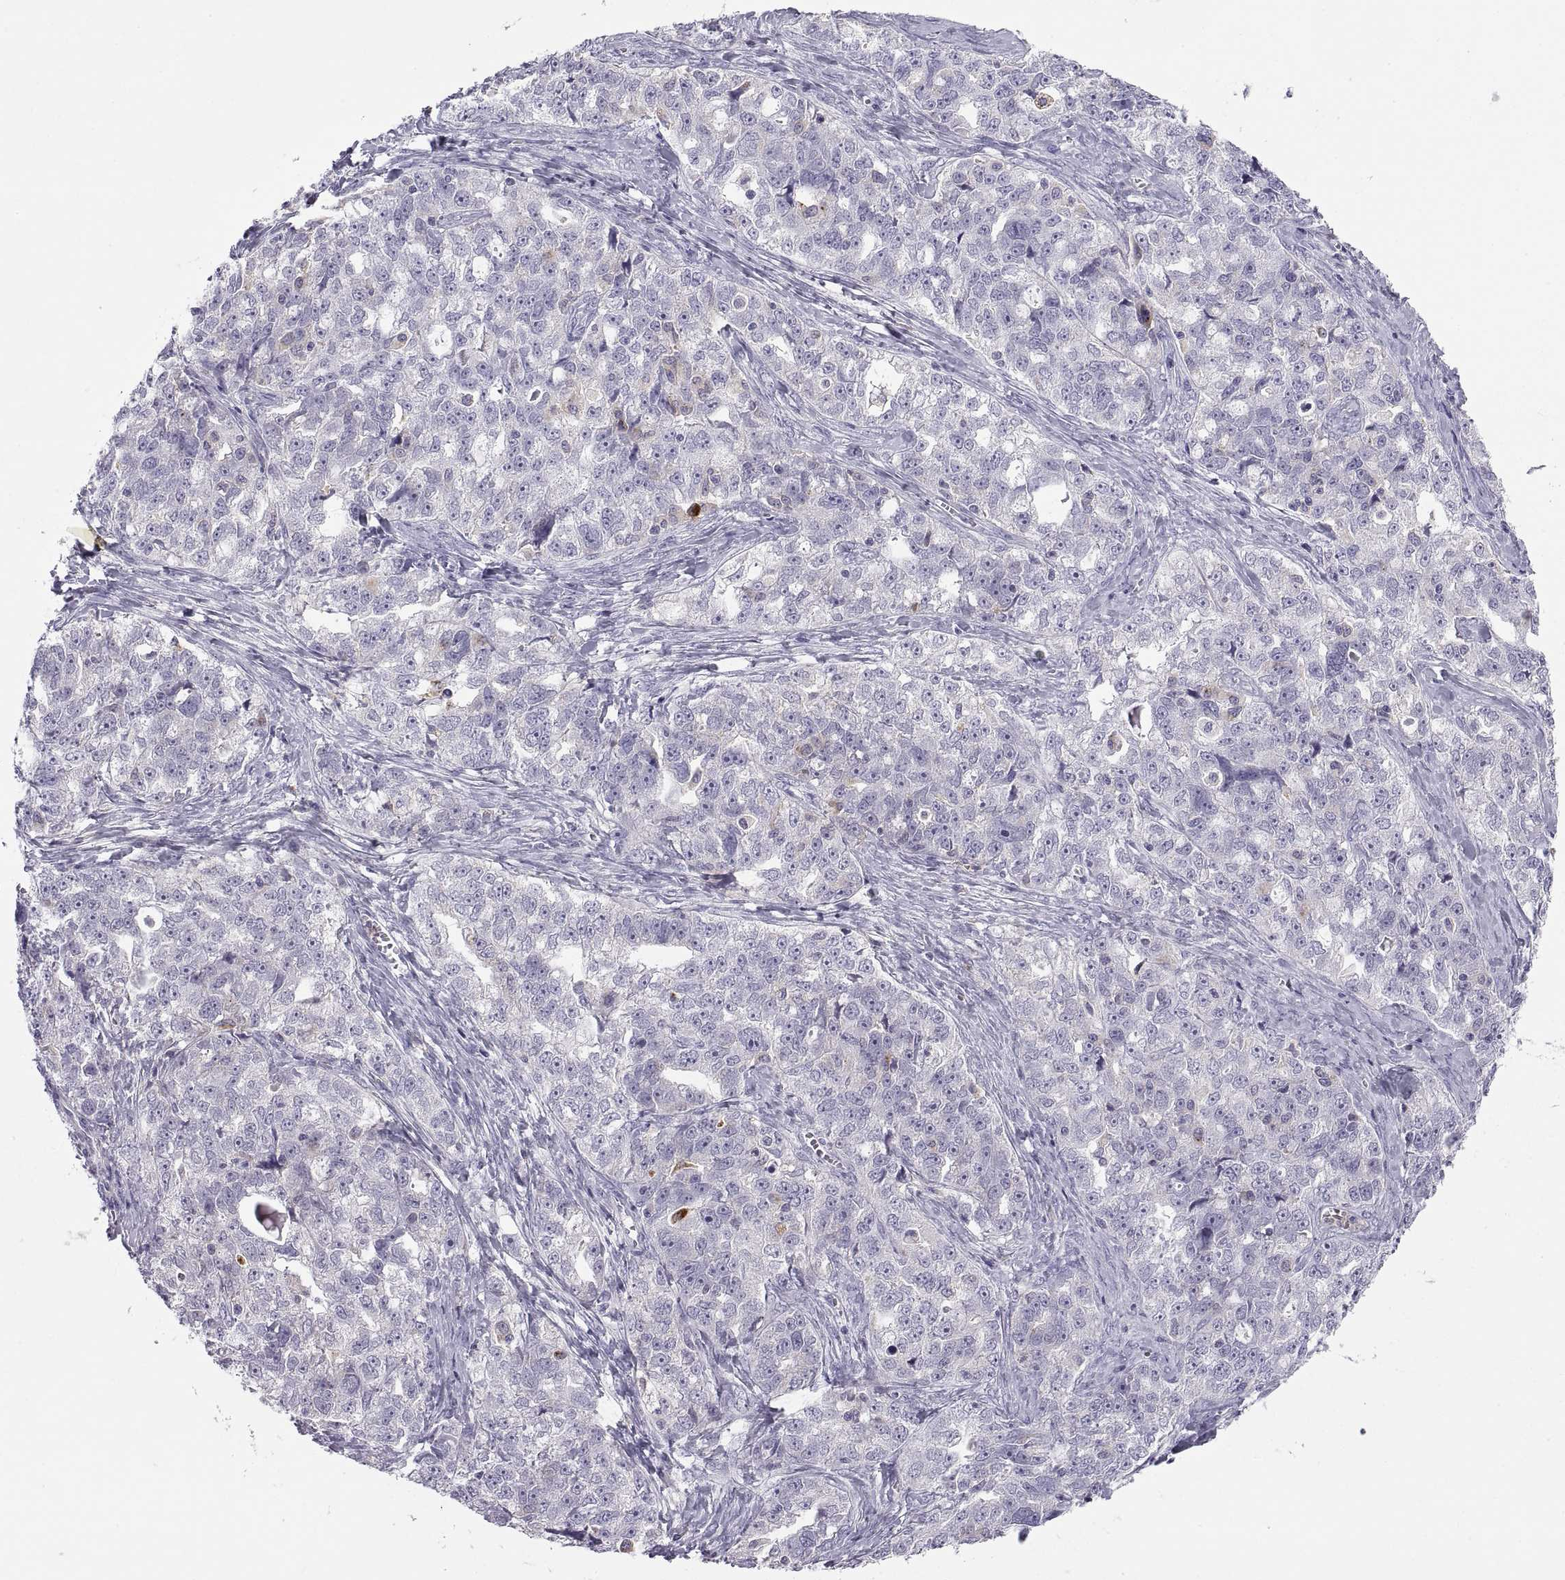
{"staining": {"intensity": "negative", "quantity": "none", "location": "none"}, "tissue": "ovarian cancer", "cell_type": "Tumor cells", "image_type": "cancer", "snomed": [{"axis": "morphology", "description": "Cystadenocarcinoma, serous, NOS"}, {"axis": "topography", "description": "Ovary"}], "caption": "An immunohistochemistry histopathology image of ovarian cancer (serous cystadenocarcinoma) is shown. There is no staining in tumor cells of ovarian cancer (serous cystadenocarcinoma).", "gene": "RGS19", "patient": {"sex": "female", "age": 51}}